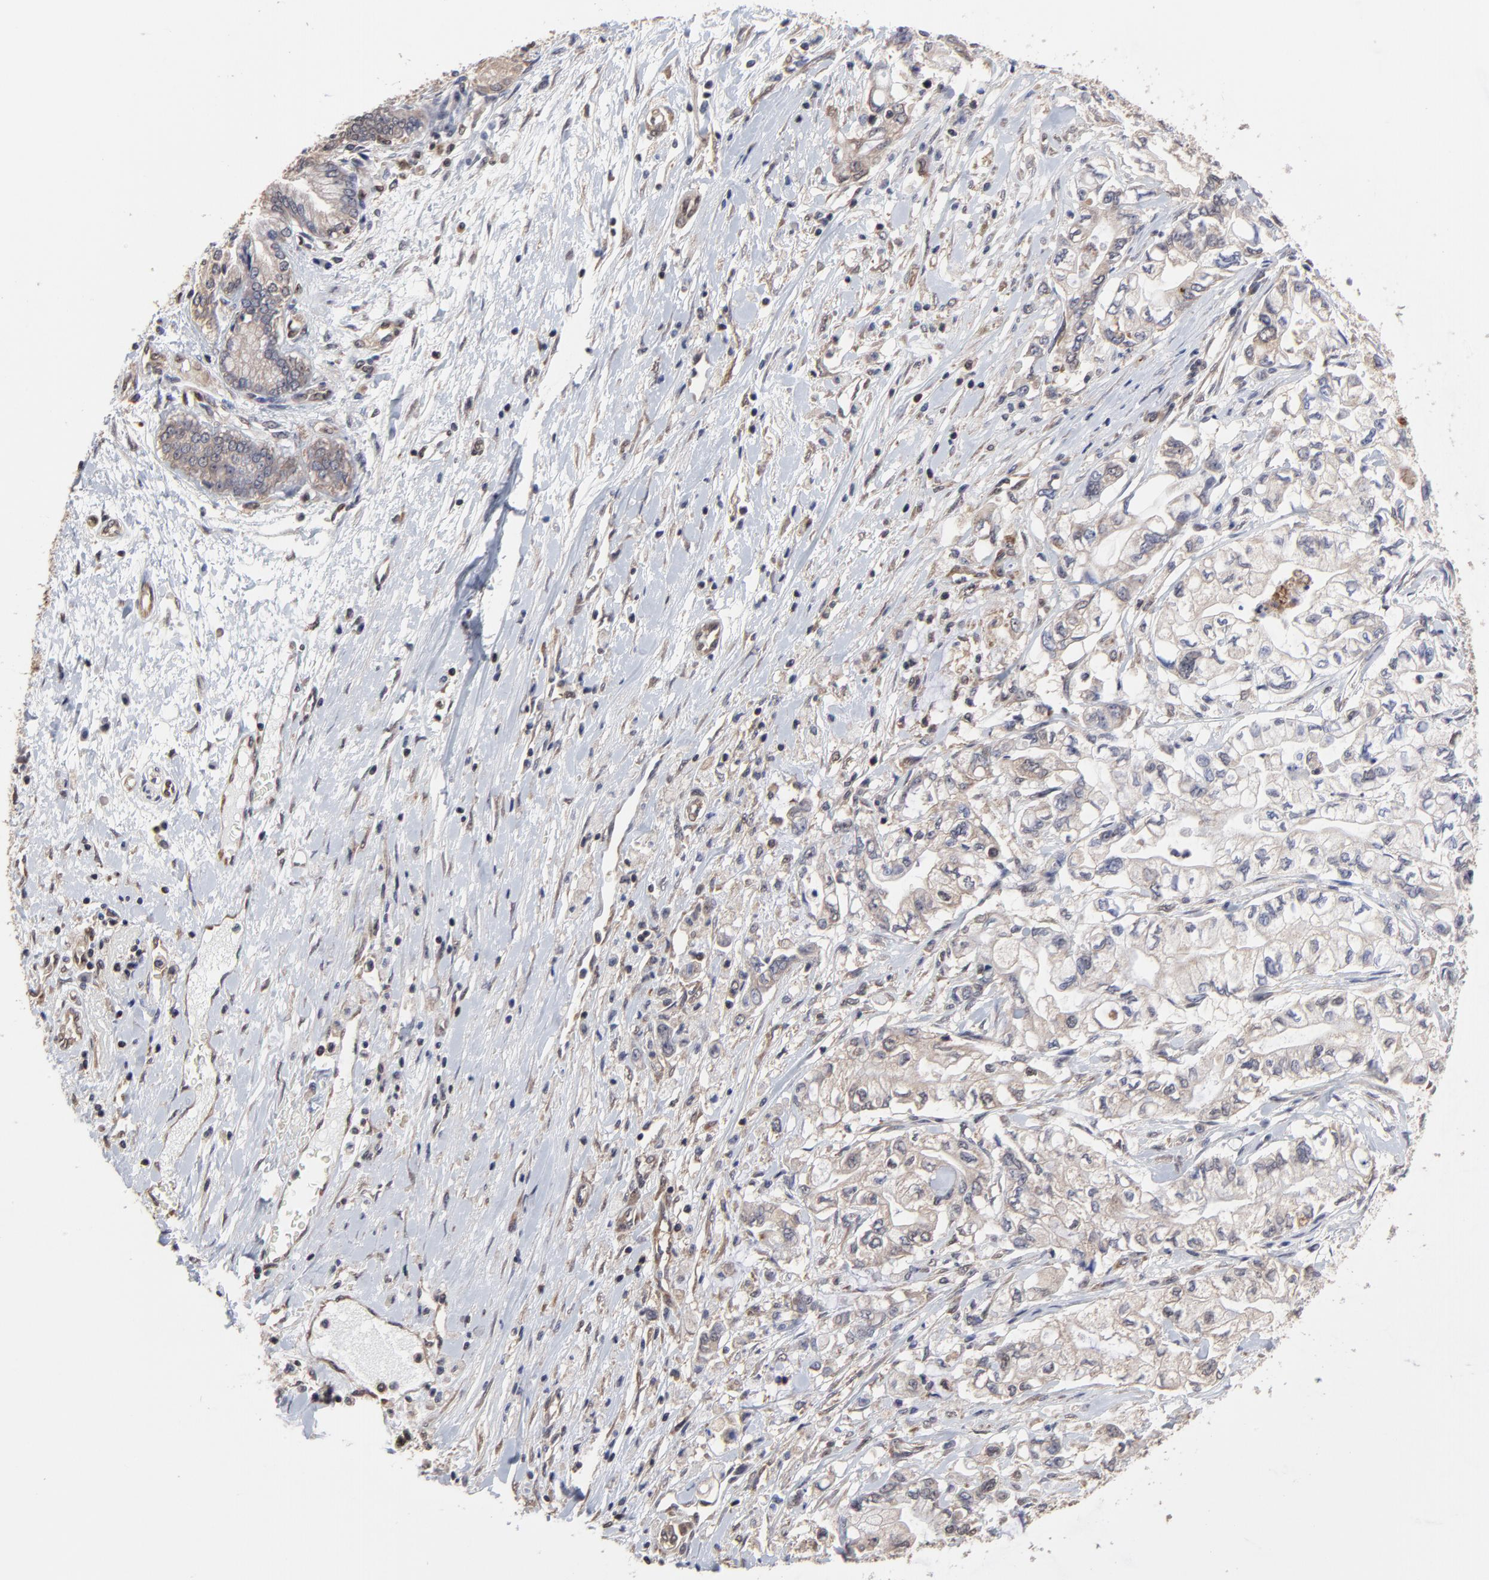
{"staining": {"intensity": "weak", "quantity": ">75%", "location": "cytoplasmic/membranous"}, "tissue": "pancreatic cancer", "cell_type": "Tumor cells", "image_type": "cancer", "snomed": [{"axis": "morphology", "description": "Adenocarcinoma, NOS"}, {"axis": "topography", "description": "Pancreas"}], "caption": "Immunohistochemistry (IHC) histopathology image of neoplastic tissue: human pancreatic adenocarcinoma stained using immunohistochemistry (IHC) demonstrates low levels of weak protein expression localized specifically in the cytoplasmic/membranous of tumor cells, appearing as a cytoplasmic/membranous brown color.", "gene": "CCT2", "patient": {"sex": "male", "age": 79}}